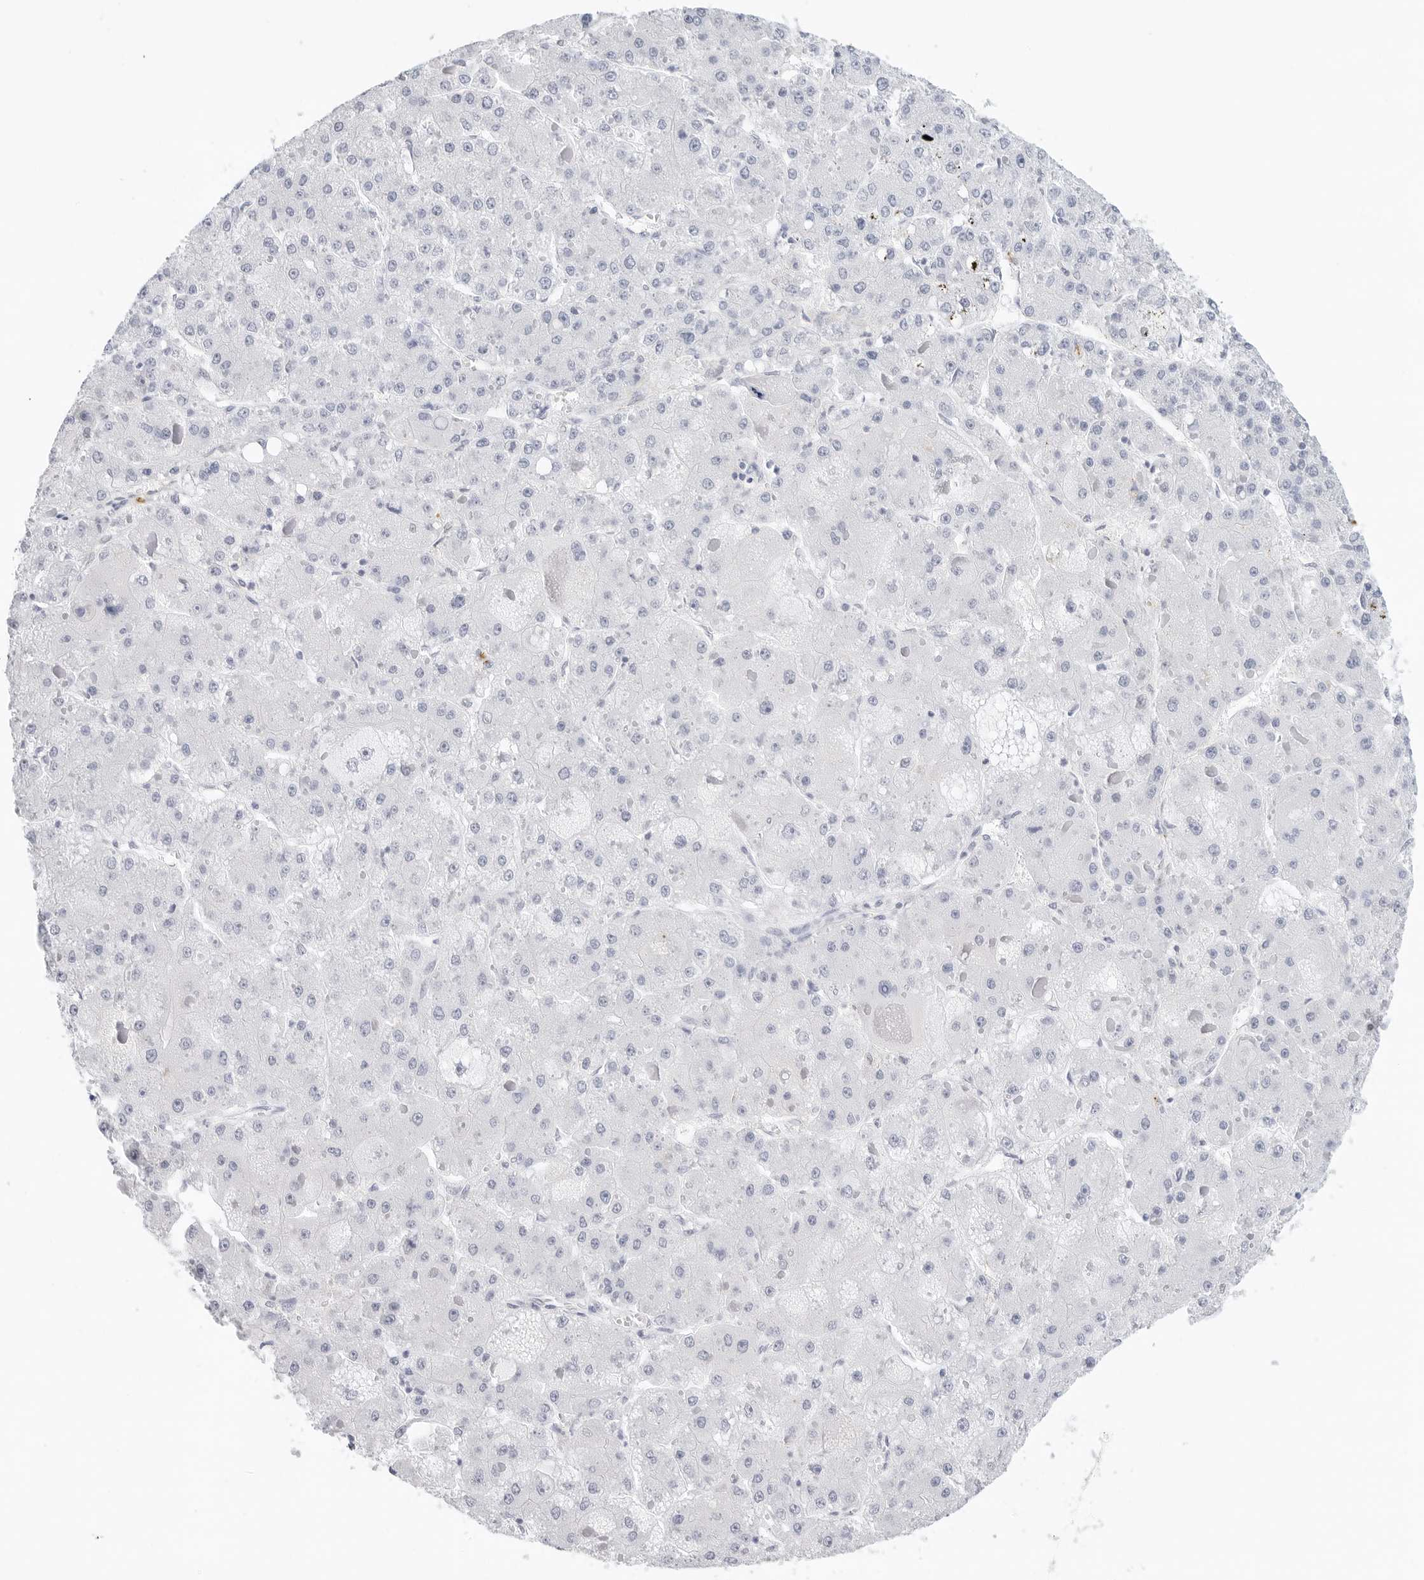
{"staining": {"intensity": "negative", "quantity": "none", "location": "none"}, "tissue": "liver cancer", "cell_type": "Tumor cells", "image_type": "cancer", "snomed": [{"axis": "morphology", "description": "Carcinoma, Hepatocellular, NOS"}, {"axis": "topography", "description": "Liver"}], "caption": "Tumor cells show no significant protein expression in liver hepatocellular carcinoma.", "gene": "SLC19A1", "patient": {"sex": "female", "age": 73}}